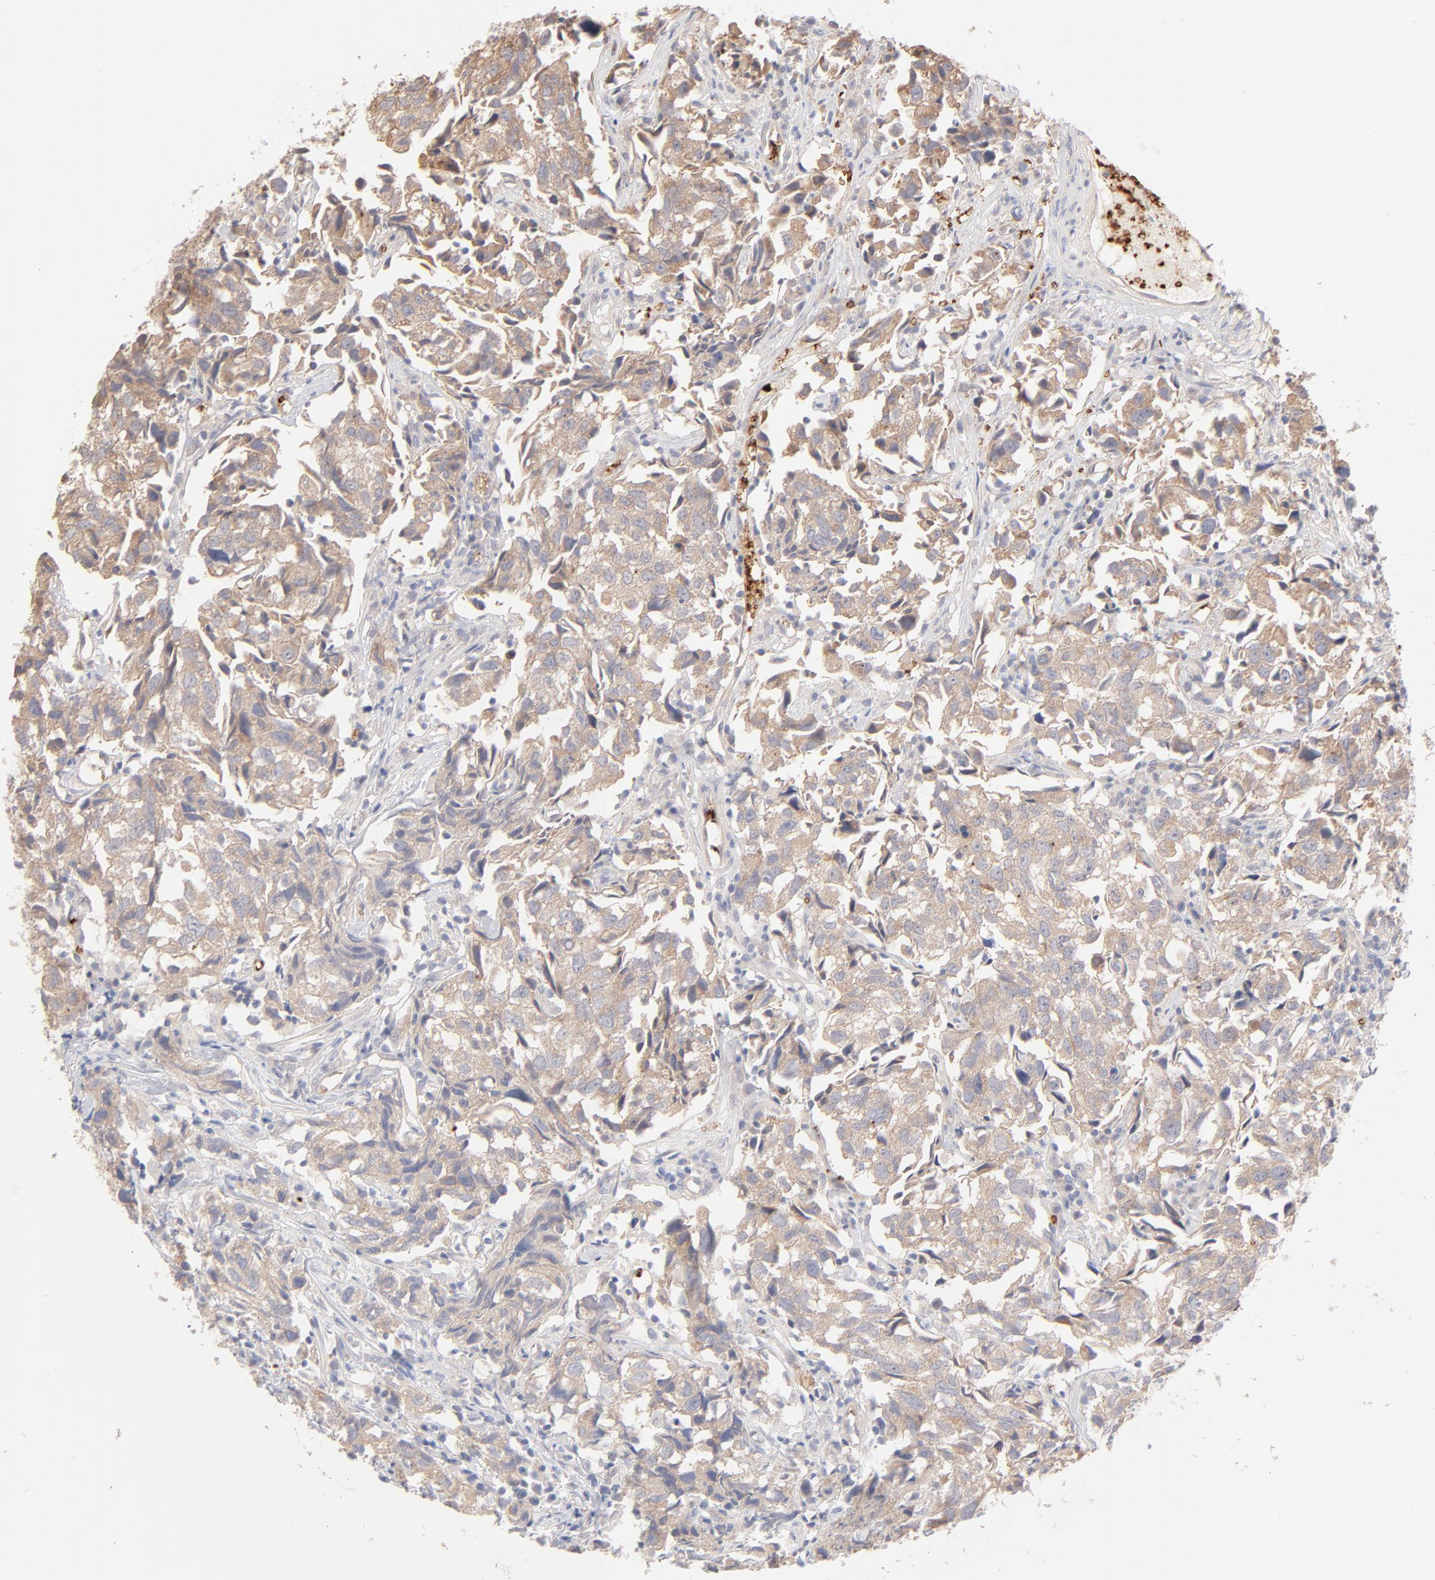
{"staining": {"intensity": "moderate", "quantity": ">75%", "location": "cytoplasmic/membranous"}, "tissue": "urothelial cancer", "cell_type": "Tumor cells", "image_type": "cancer", "snomed": [{"axis": "morphology", "description": "Urothelial carcinoma, High grade"}, {"axis": "topography", "description": "Urinary bladder"}], "caption": "This micrograph displays immunohistochemistry (IHC) staining of human urothelial cancer, with medium moderate cytoplasmic/membranous staining in approximately >75% of tumor cells.", "gene": "SPTB", "patient": {"sex": "female", "age": 75}}